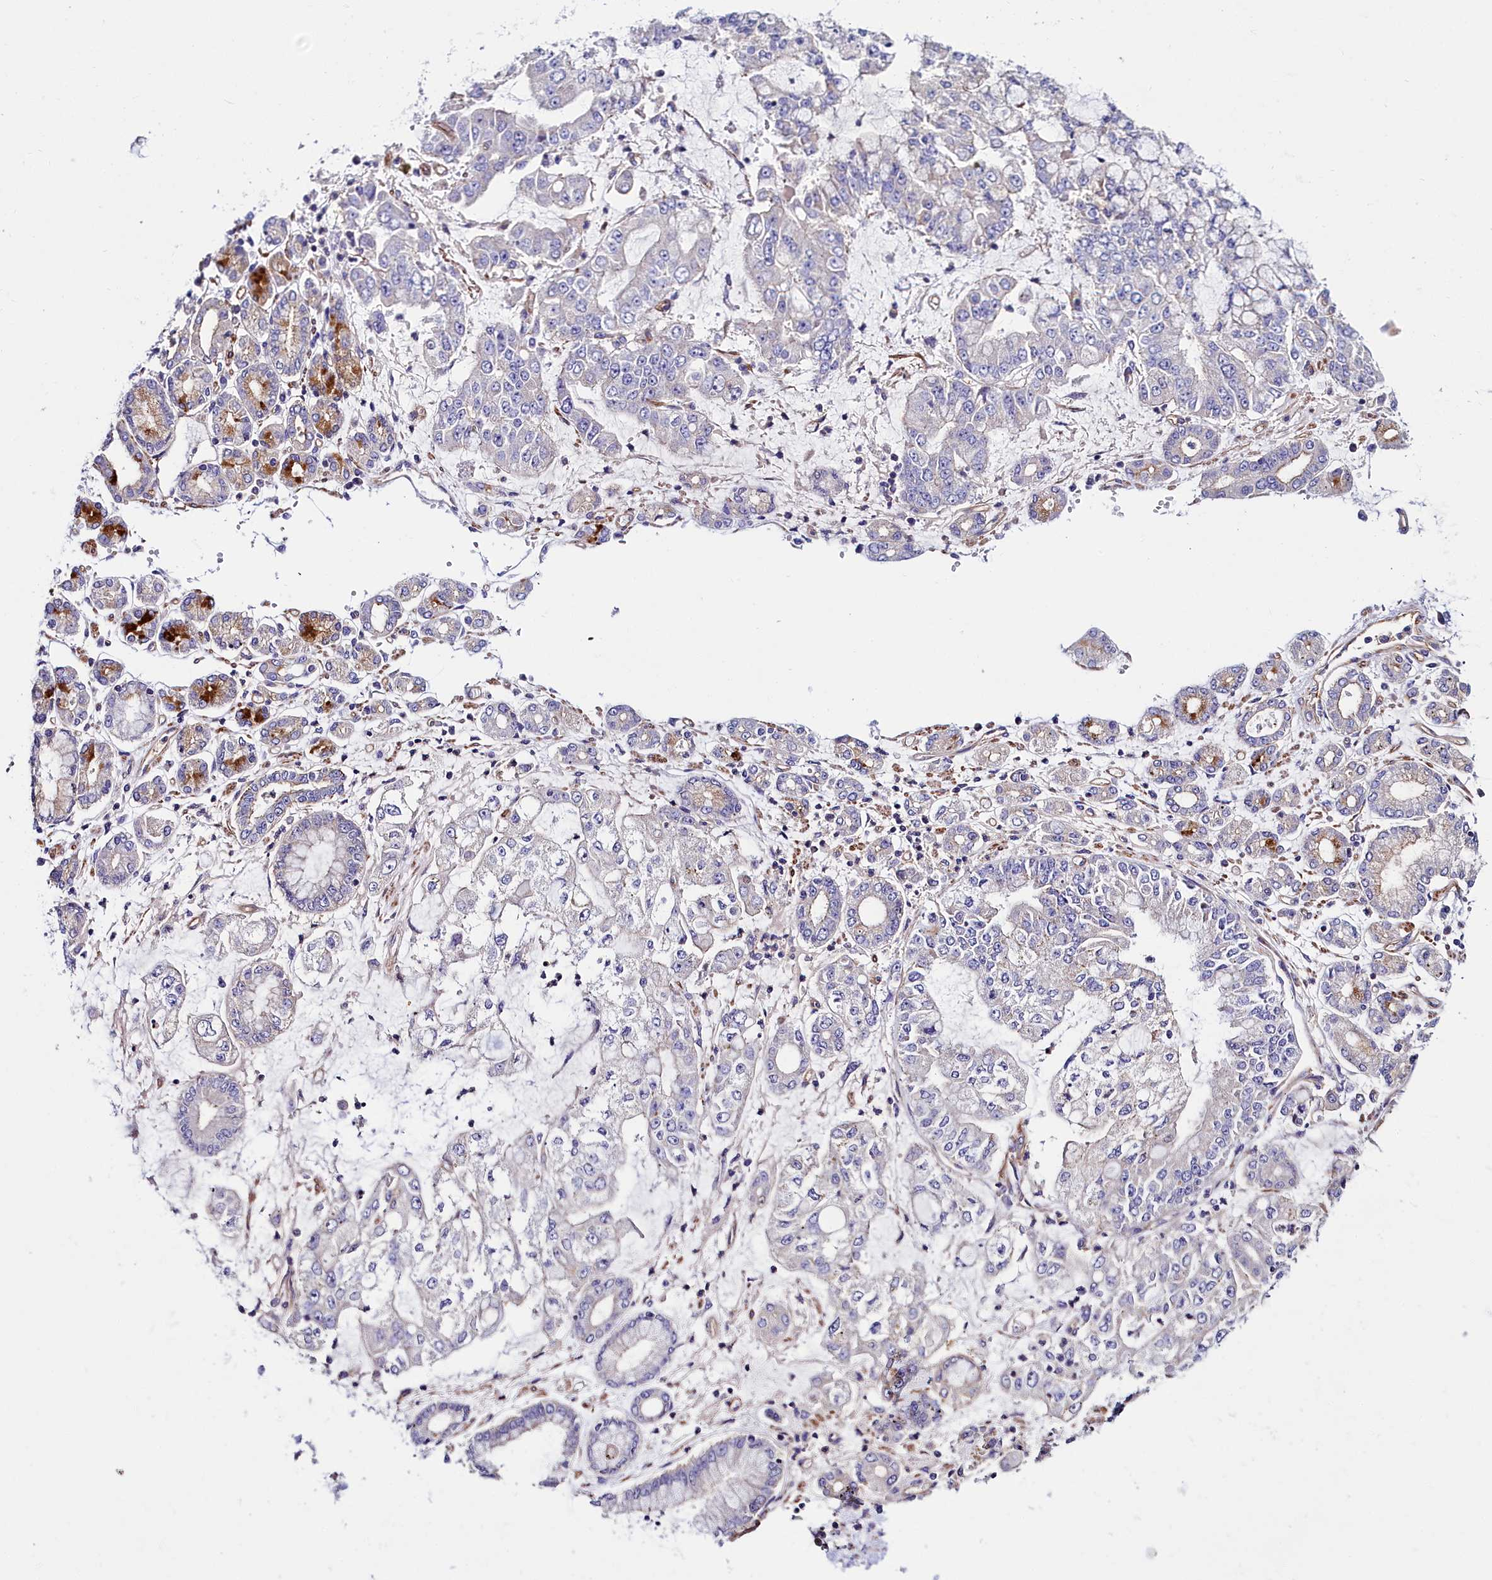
{"staining": {"intensity": "negative", "quantity": "none", "location": "none"}, "tissue": "stomach cancer", "cell_type": "Tumor cells", "image_type": "cancer", "snomed": [{"axis": "morphology", "description": "Adenocarcinoma, NOS"}, {"axis": "topography", "description": "Stomach"}], "caption": "DAB (3,3'-diaminobenzidine) immunohistochemical staining of human stomach cancer (adenocarcinoma) demonstrates no significant positivity in tumor cells.", "gene": "FADS3", "patient": {"sex": "male", "age": 76}}